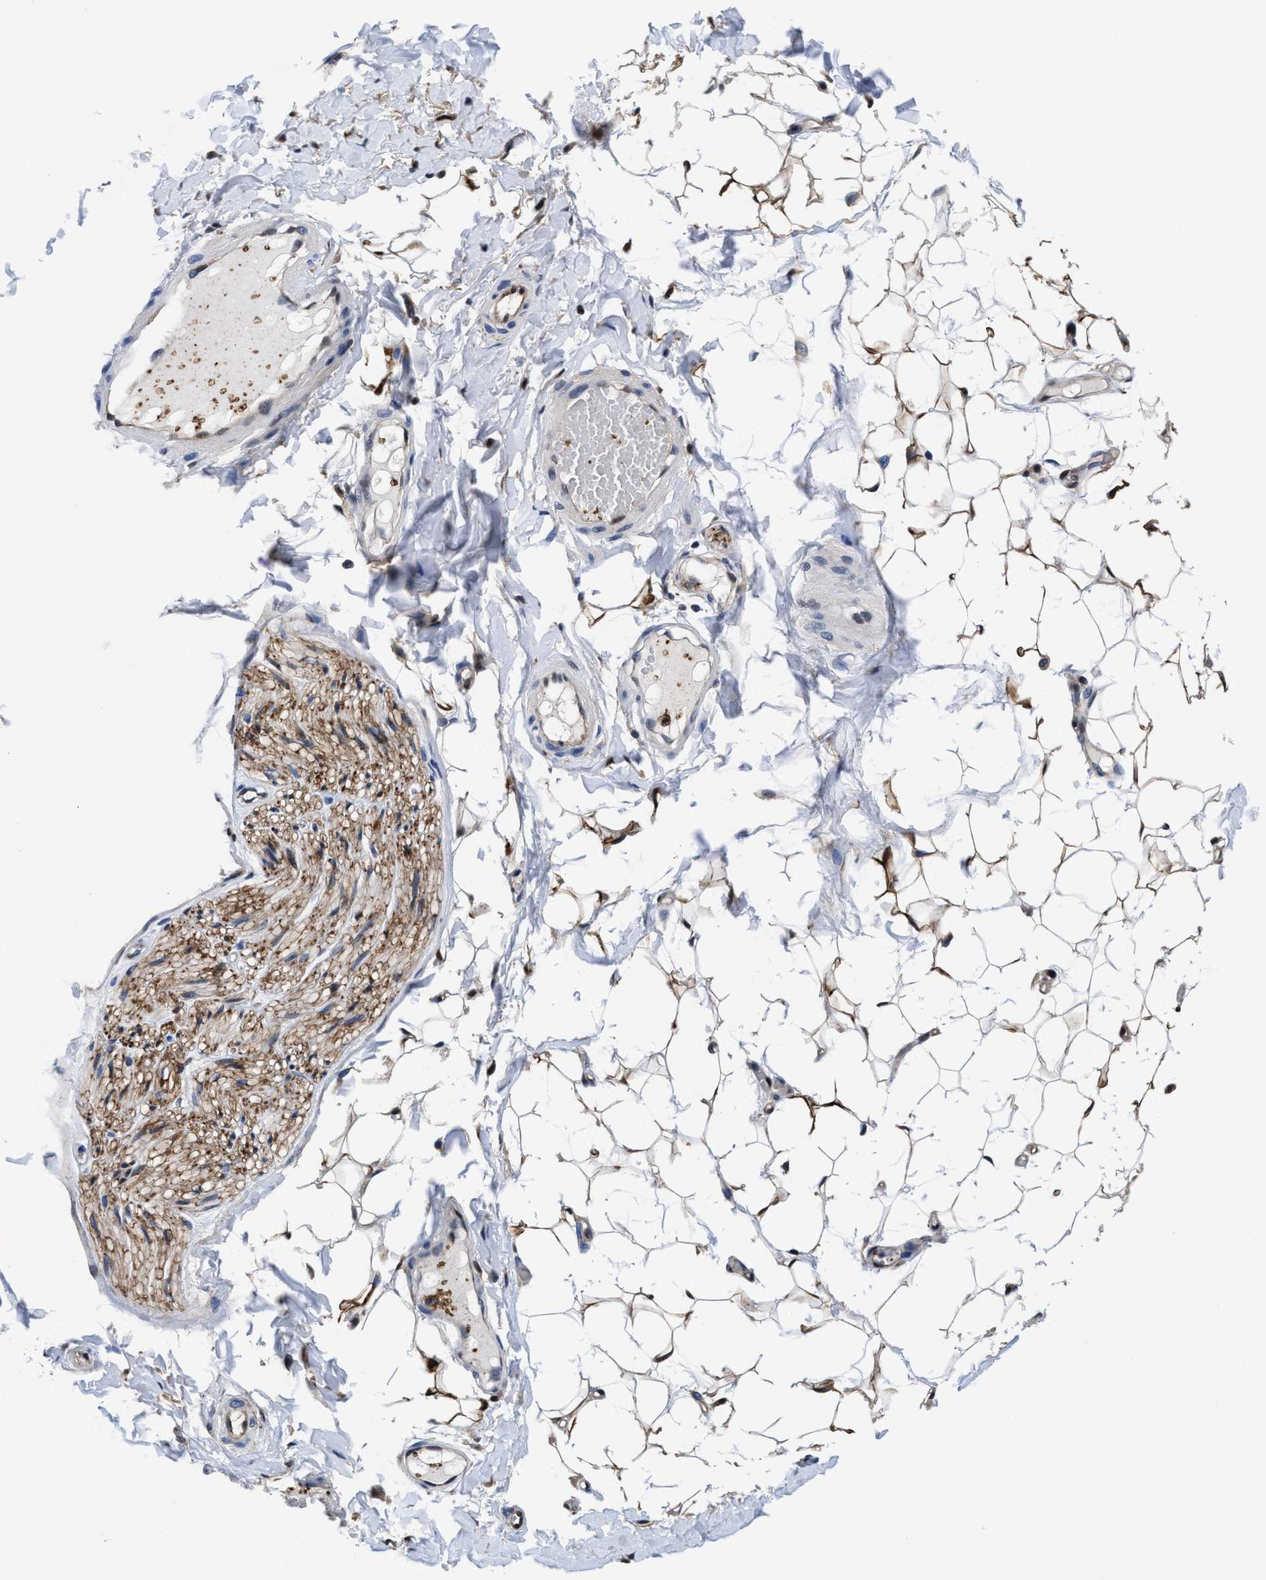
{"staining": {"intensity": "moderate", "quantity": "25%-75%", "location": "cytoplasmic/membranous"}, "tissue": "adipose tissue", "cell_type": "Adipocytes", "image_type": "normal", "snomed": [{"axis": "morphology", "description": "Normal tissue, NOS"}, {"axis": "topography", "description": "Adipose tissue"}, {"axis": "topography", "description": "Vascular tissue"}, {"axis": "topography", "description": "Peripheral nerve tissue"}], "caption": "Immunohistochemistry (DAB (3,3'-diaminobenzidine)) staining of unremarkable adipose tissue reveals moderate cytoplasmic/membranous protein positivity in approximately 25%-75% of adipocytes. (IHC, brightfield microscopy, high magnification).", "gene": "ACLY", "patient": {"sex": "male", "age": 25}}